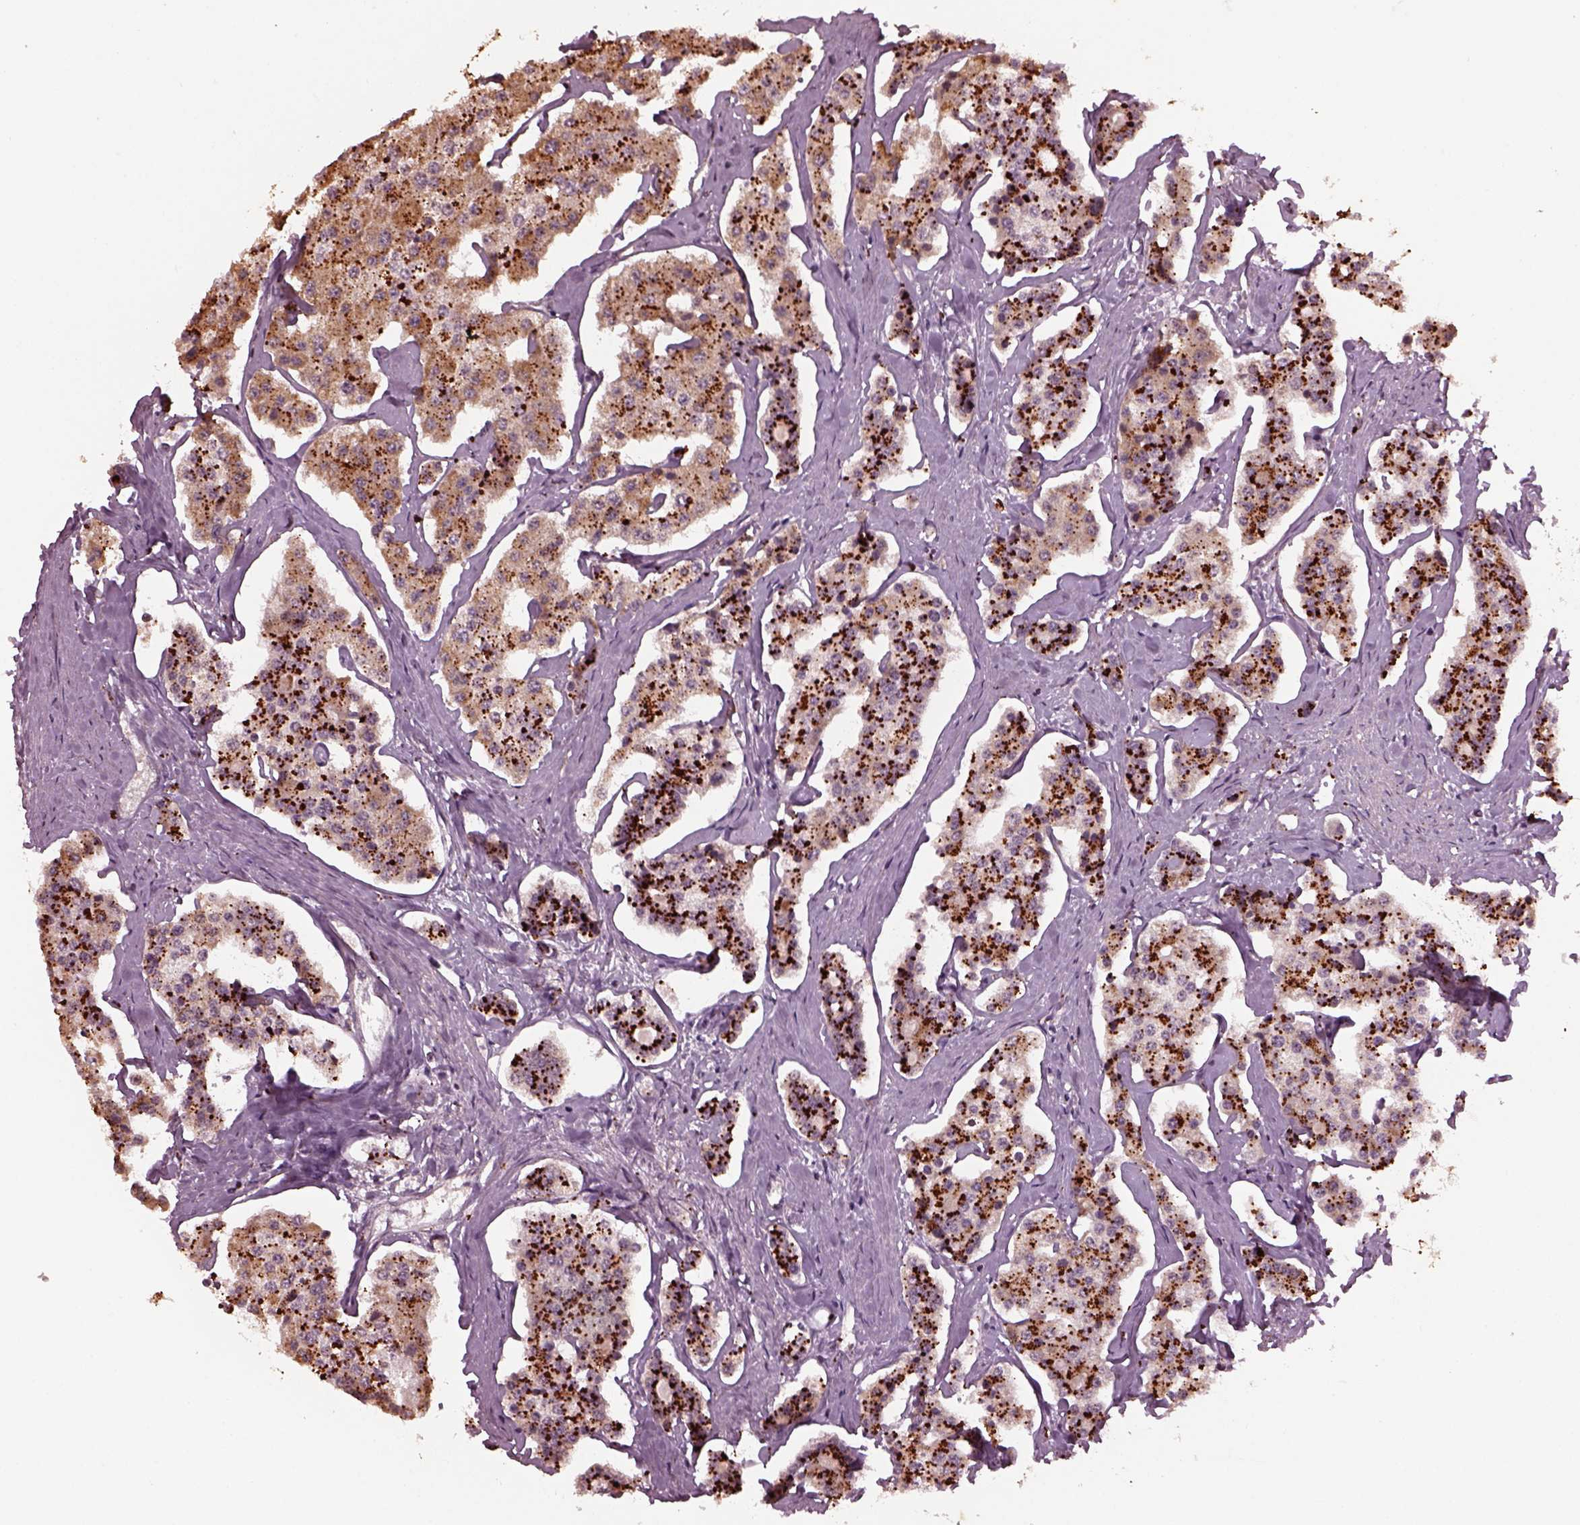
{"staining": {"intensity": "moderate", "quantity": ">75%", "location": "cytoplasmic/membranous"}, "tissue": "carcinoid", "cell_type": "Tumor cells", "image_type": "cancer", "snomed": [{"axis": "morphology", "description": "Carcinoid, malignant, NOS"}, {"axis": "topography", "description": "Small intestine"}], "caption": "Human malignant carcinoid stained with a protein marker displays moderate staining in tumor cells.", "gene": "RUFY3", "patient": {"sex": "female", "age": 65}}